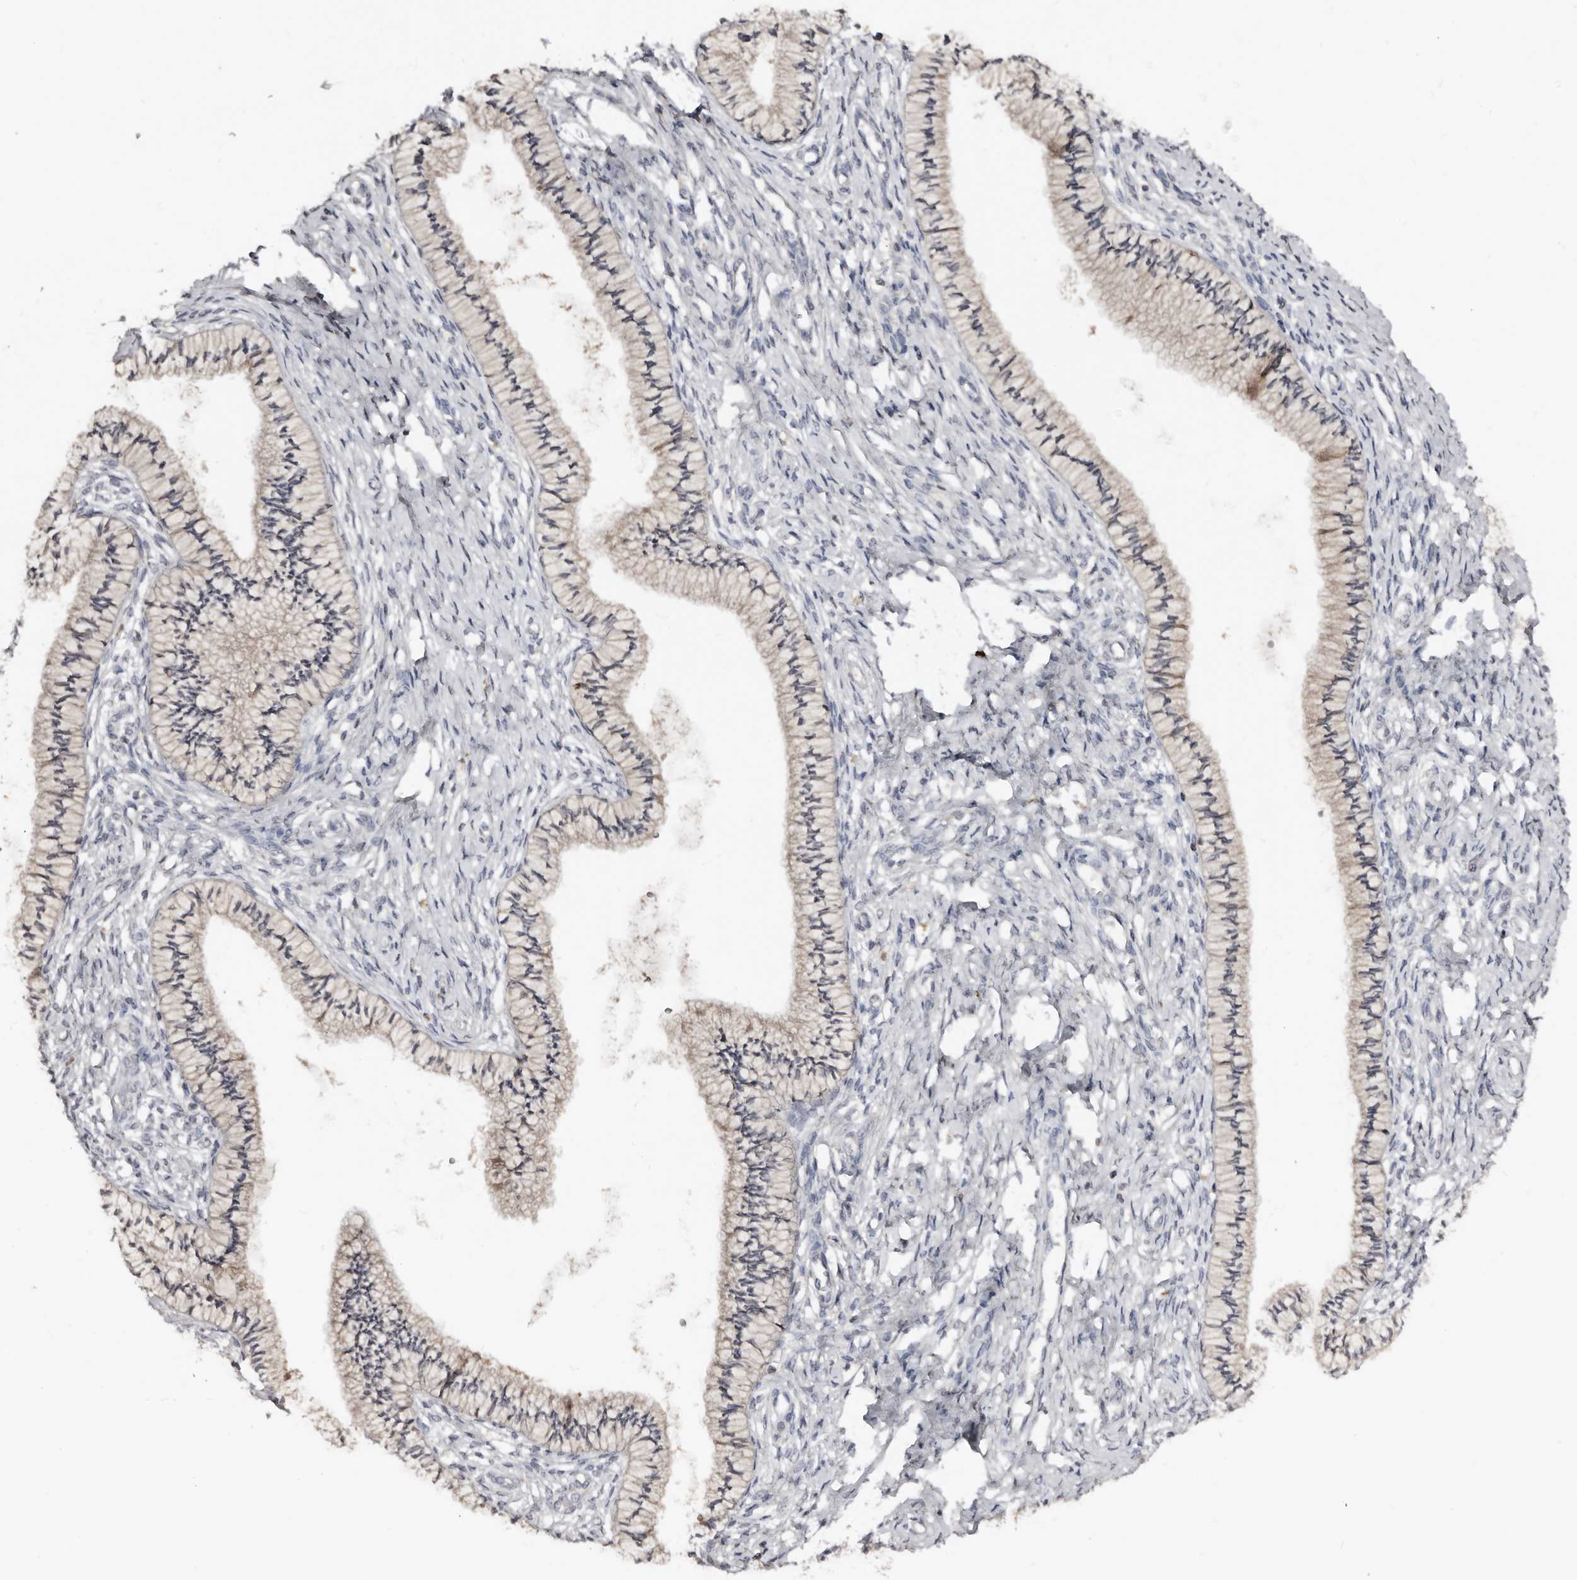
{"staining": {"intensity": "weak", "quantity": ">75%", "location": "cytoplasmic/membranous"}, "tissue": "cervix", "cell_type": "Glandular cells", "image_type": "normal", "snomed": [{"axis": "morphology", "description": "Normal tissue, NOS"}, {"axis": "topography", "description": "Cervix"}], "caption": "Glandular cells exhibit low levels of weak cytoplasmic/membranous positivity in approximately >75% of cells in normal cervix. The protein of interest is shown in brown color, while the nuclei are stained blue.", "gene": "SLC39A2", "patient": {"sex": "female", "age": 36}}